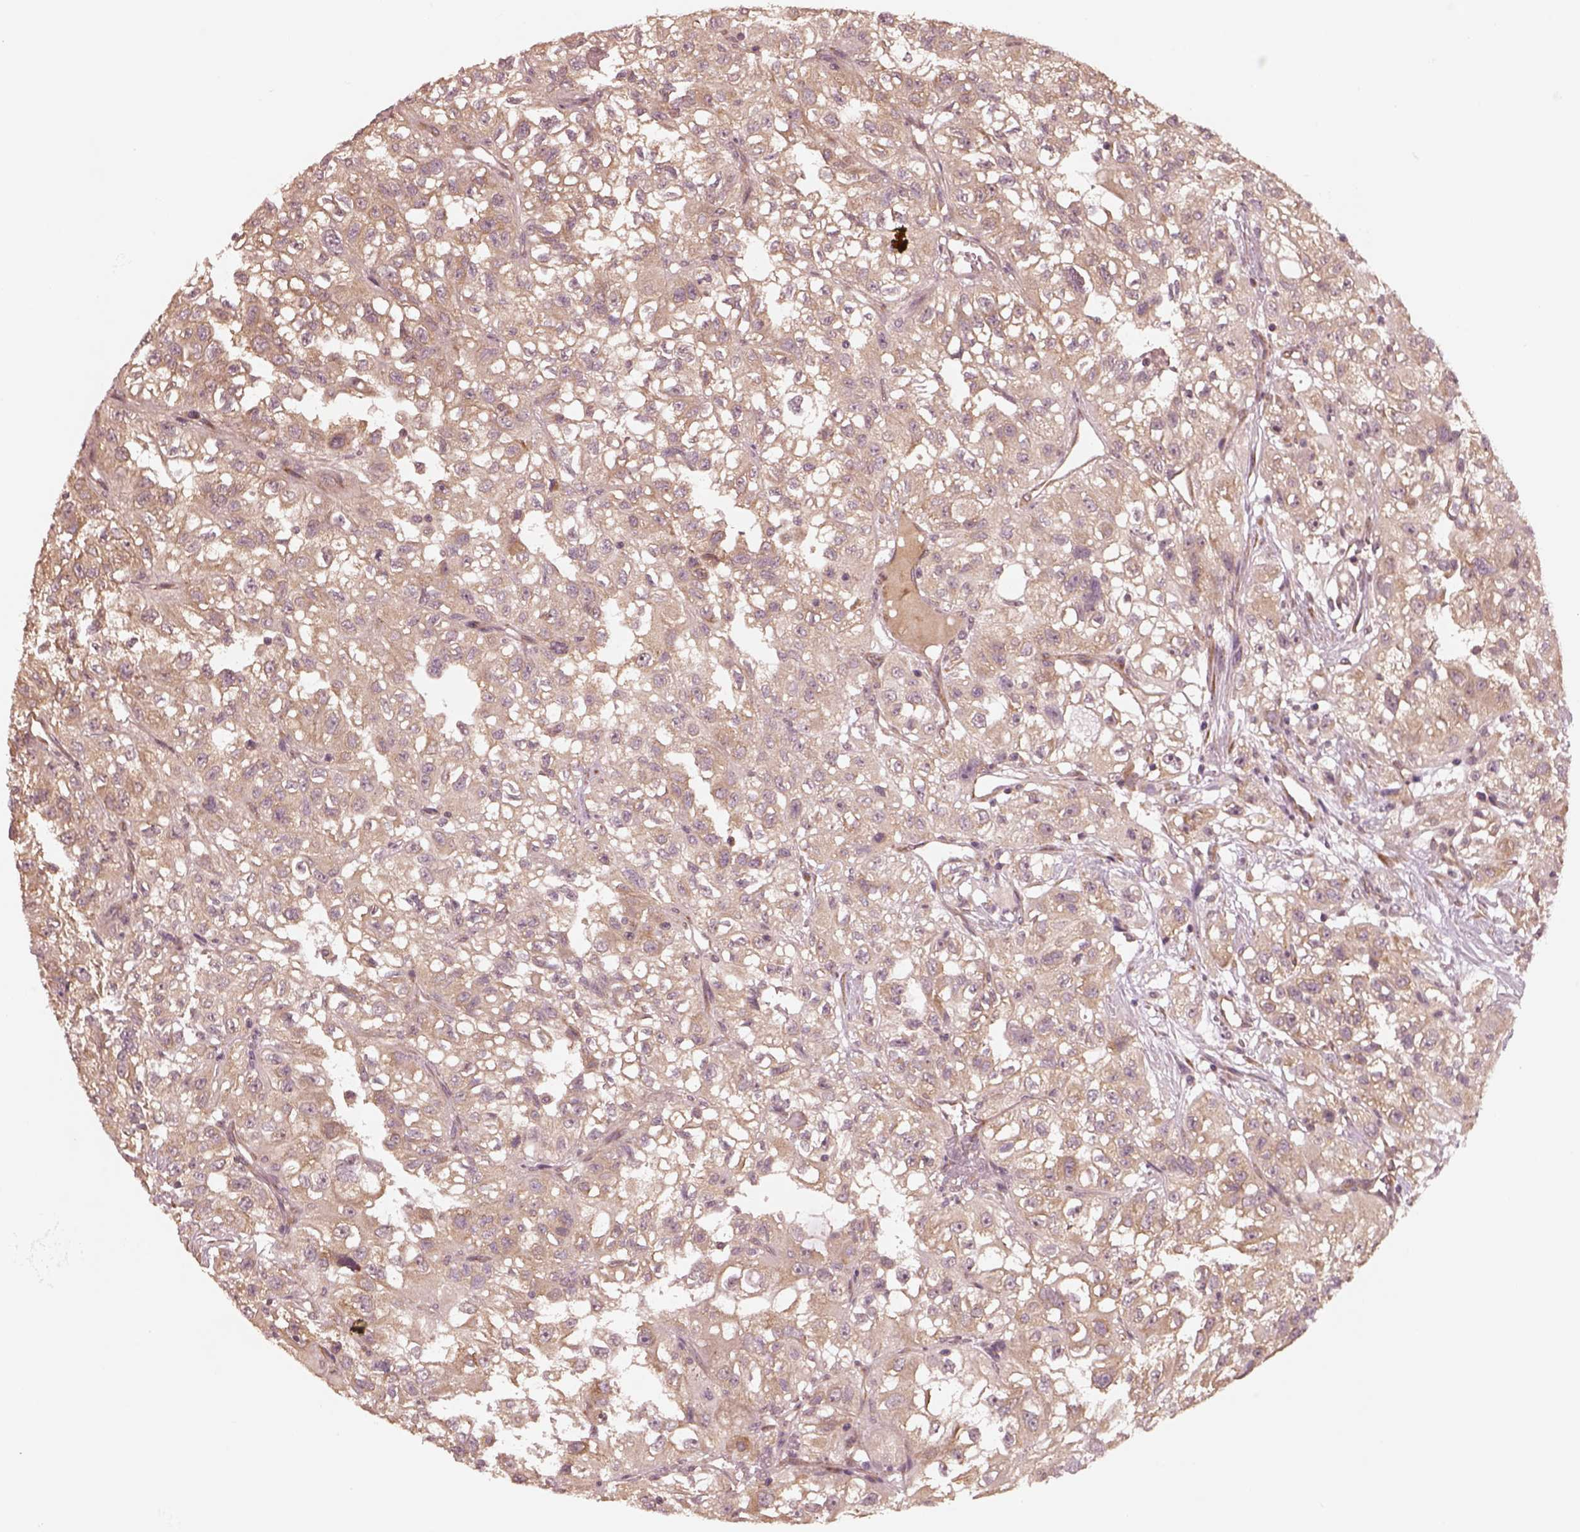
{"staining": {"intensity": "weak", "quantity": ">75%", "location": "cytoplasmic/membranous"}, "tissue": "renal cancer", "cell_type": "Tumor cells", "image_type": "cancer", "snomed": [{"axis": "morphology", "description": "Adenocarcinoma, NOS"}, {"axis": "topography", "description": "Kidney"}], "caption": "A low amount of weak cytoplasmic/membranous staining is seen in approximately >75% of tumor cells in adenocarcinoma (renal) tissue.", "gene": "RPS5", "patient": {"sex": "male", "age": 64}}